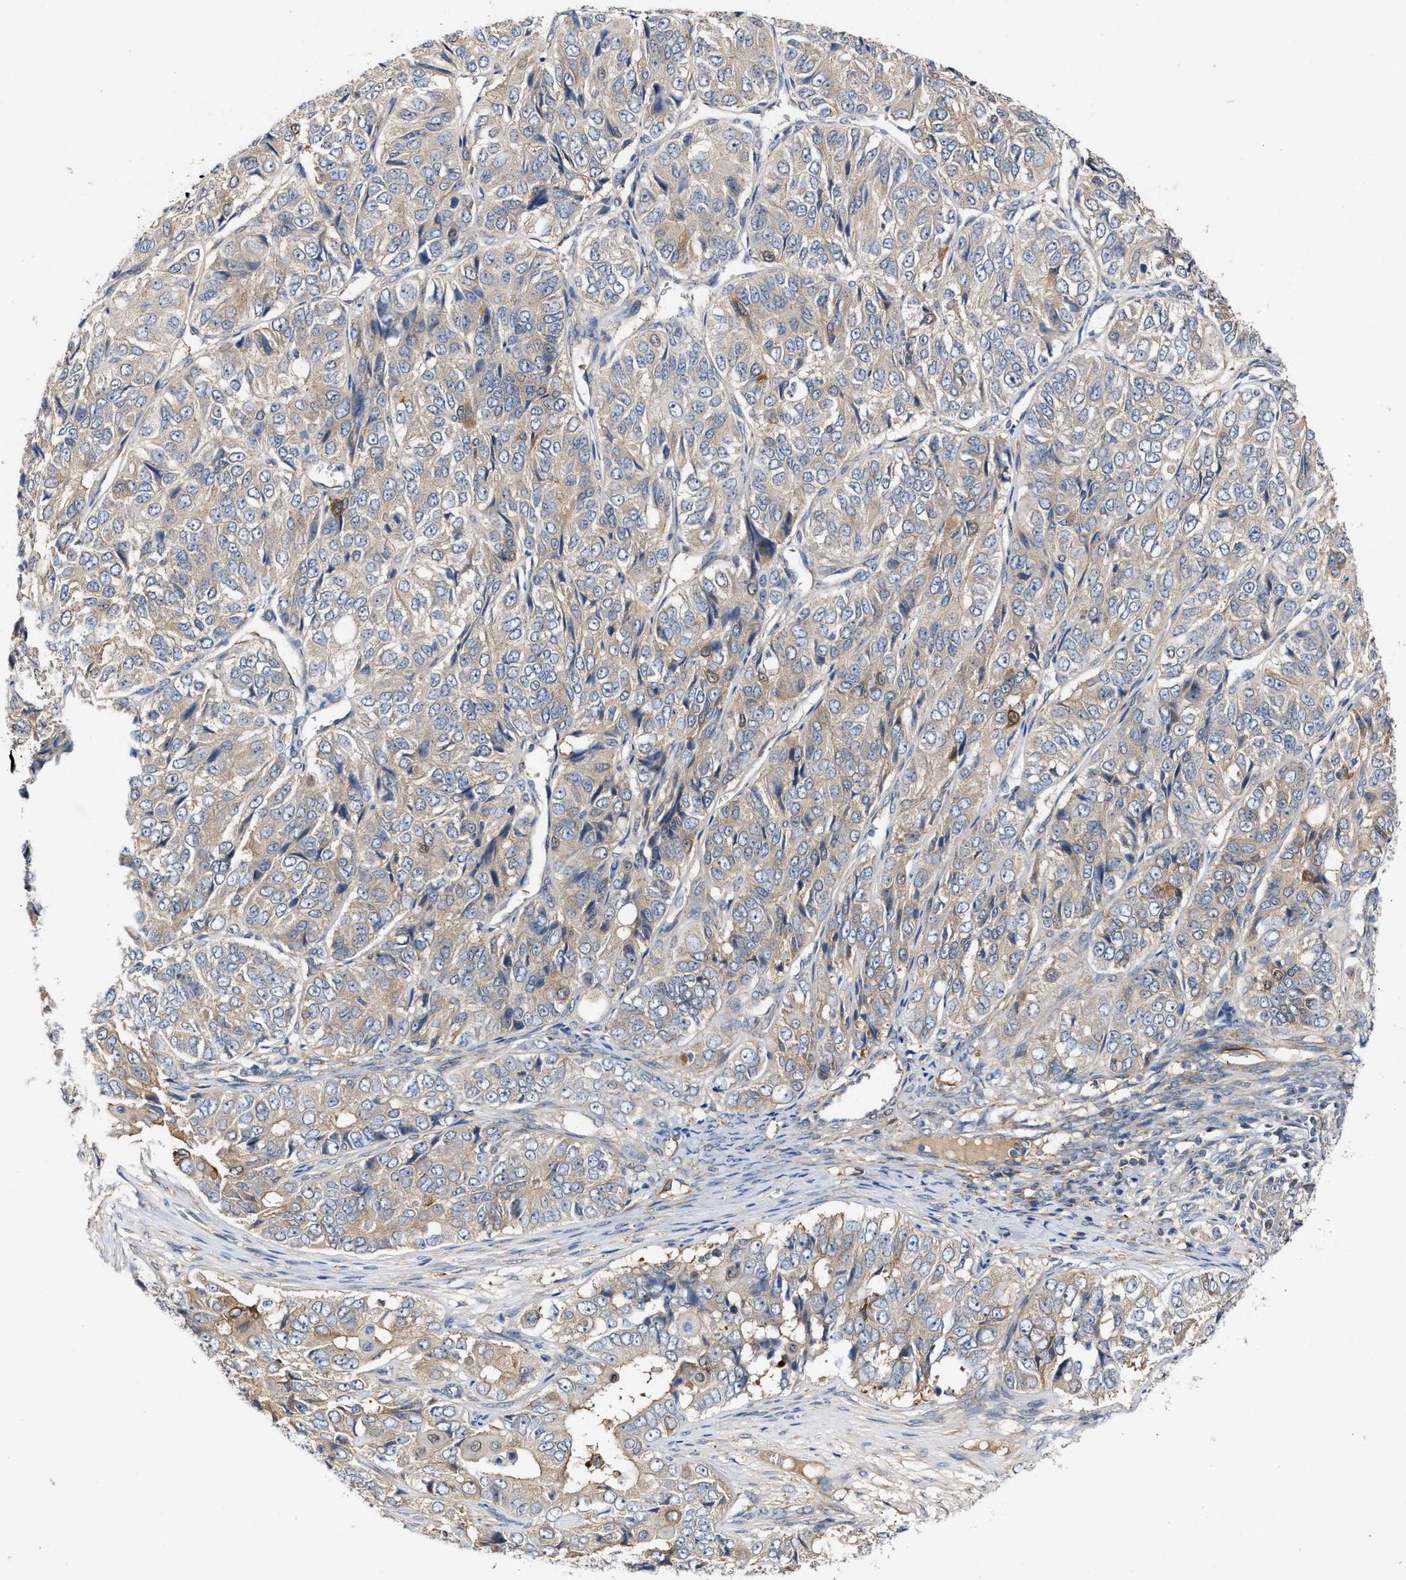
{"staining": {"intensity": "weak", "quantity": "<25%", "location": "cytoplasmic/membranous"}, "tissue": "ovarian cancer", "cell_type": "Tumor cells", "image_type": "cancer", "snomed": [{"axis": "morphology", "description": "Carcinoma, endometroid"}, {"axis": "topography", "description": "Ovary"}], "caption": "Immunohistochemistry of ovarian endometroid carcinoma reveals no expression in tumor cells.", "gene": "BBLN", "patient": {"sex": "female", "age": 51}}